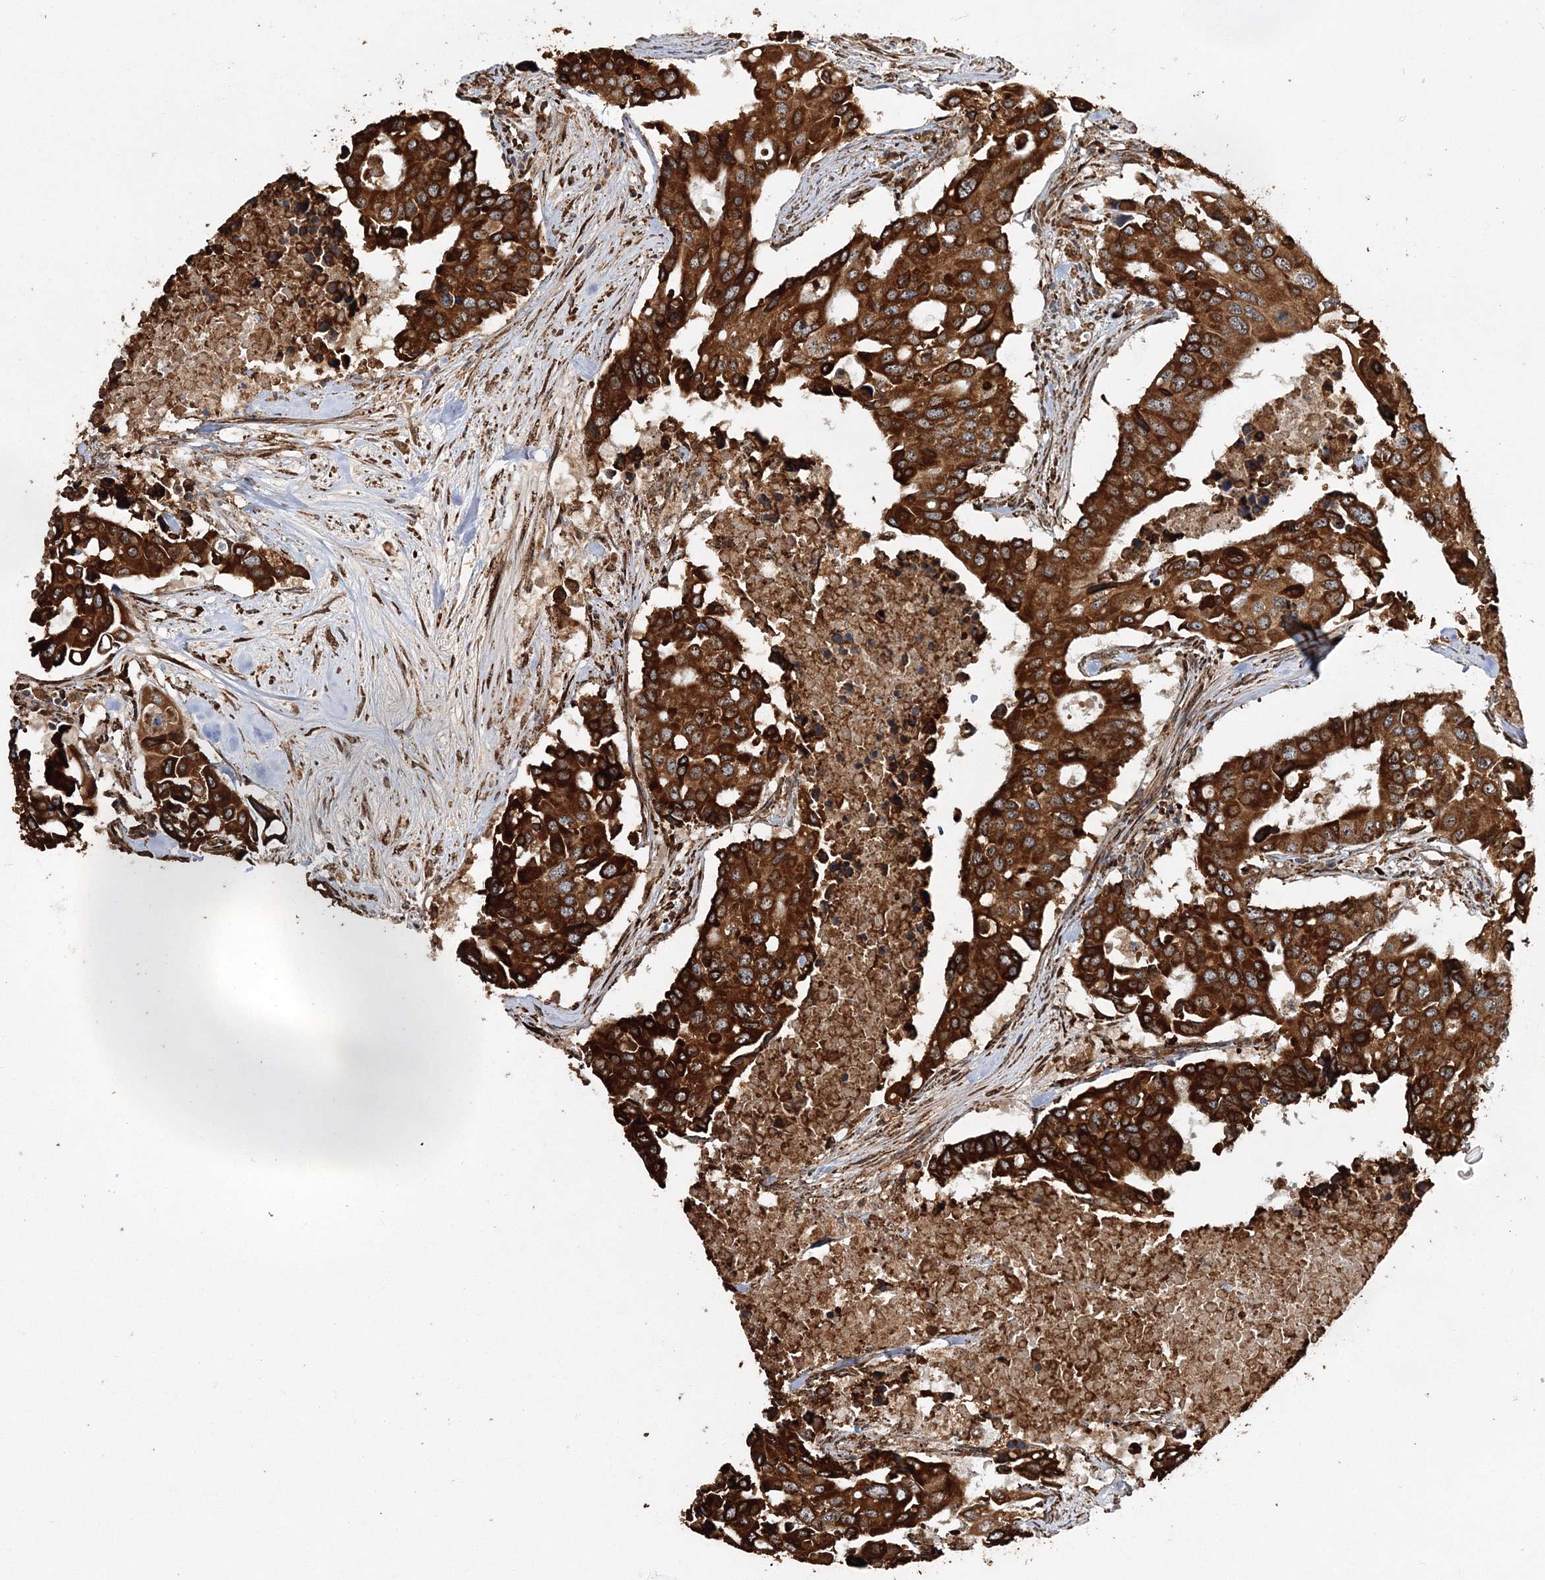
{"staining": {"intensity": "strong", "quantity": ">75%", "location": "cytoplasmic/membranous"}, "tissue": "colorectal cancer", "cell_type": "Tumor cells", "image_type": "cancer", "snomed": [{"axis": "morphology", "description": "Adenocarcinoma, NOS"}, {"axis": "topography", "description": "Colon"}], "caption": "Immunohistochemistry (IHC) of human adenocarcinoma (colorectal) demonstrates high levels of strong cytoplasmic/membranous staining in approximately >75% of tumor cells. (brown staining indicates protein expression, while blue staining denotes nuclei).", "gene": "SCRN3", "patient": {"sex": "male", "age": 77}}